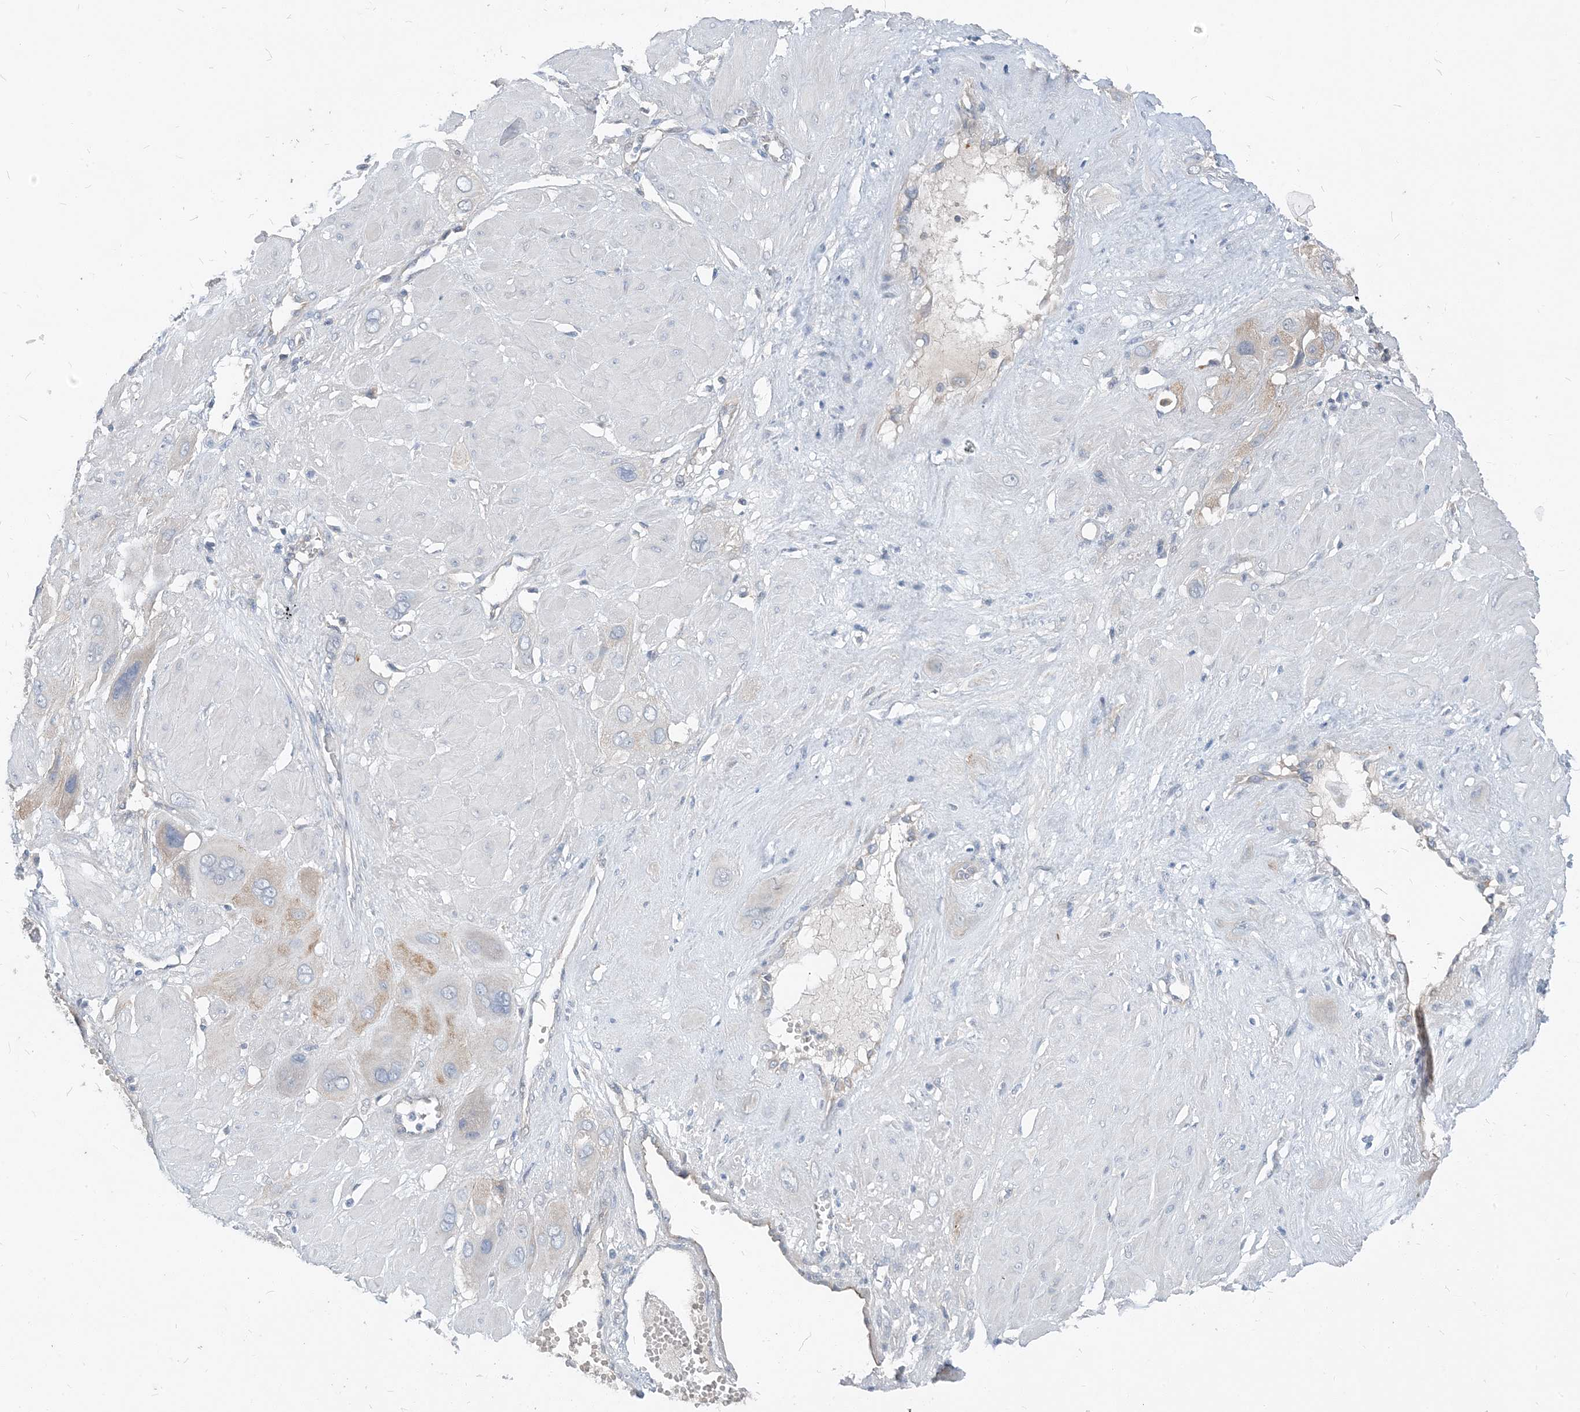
{"staining": {"intensity": "weak", "quantity": "<25%", "location": "cytoplasmic/membranous"}, "tissue": "cervical cancer", "cell_type": "Tumor cells", "image_type": "cancer", "snomed": [{"axis": "morphology", "description": "Squamous cell carcinoma, NOS"}, {"axis": "topography", "description": "Cervix"}], "caption": "IHC histopathology image of neoplastic tissue: human cervical cancer stained with DAB demonstrates no significant protein expression in tumor cells. (DAB (3,3'-diaminobenzidine) IHC, high magnification).", "gene": "NCOA7", "patient": {"sex": "female", "age": 34}}